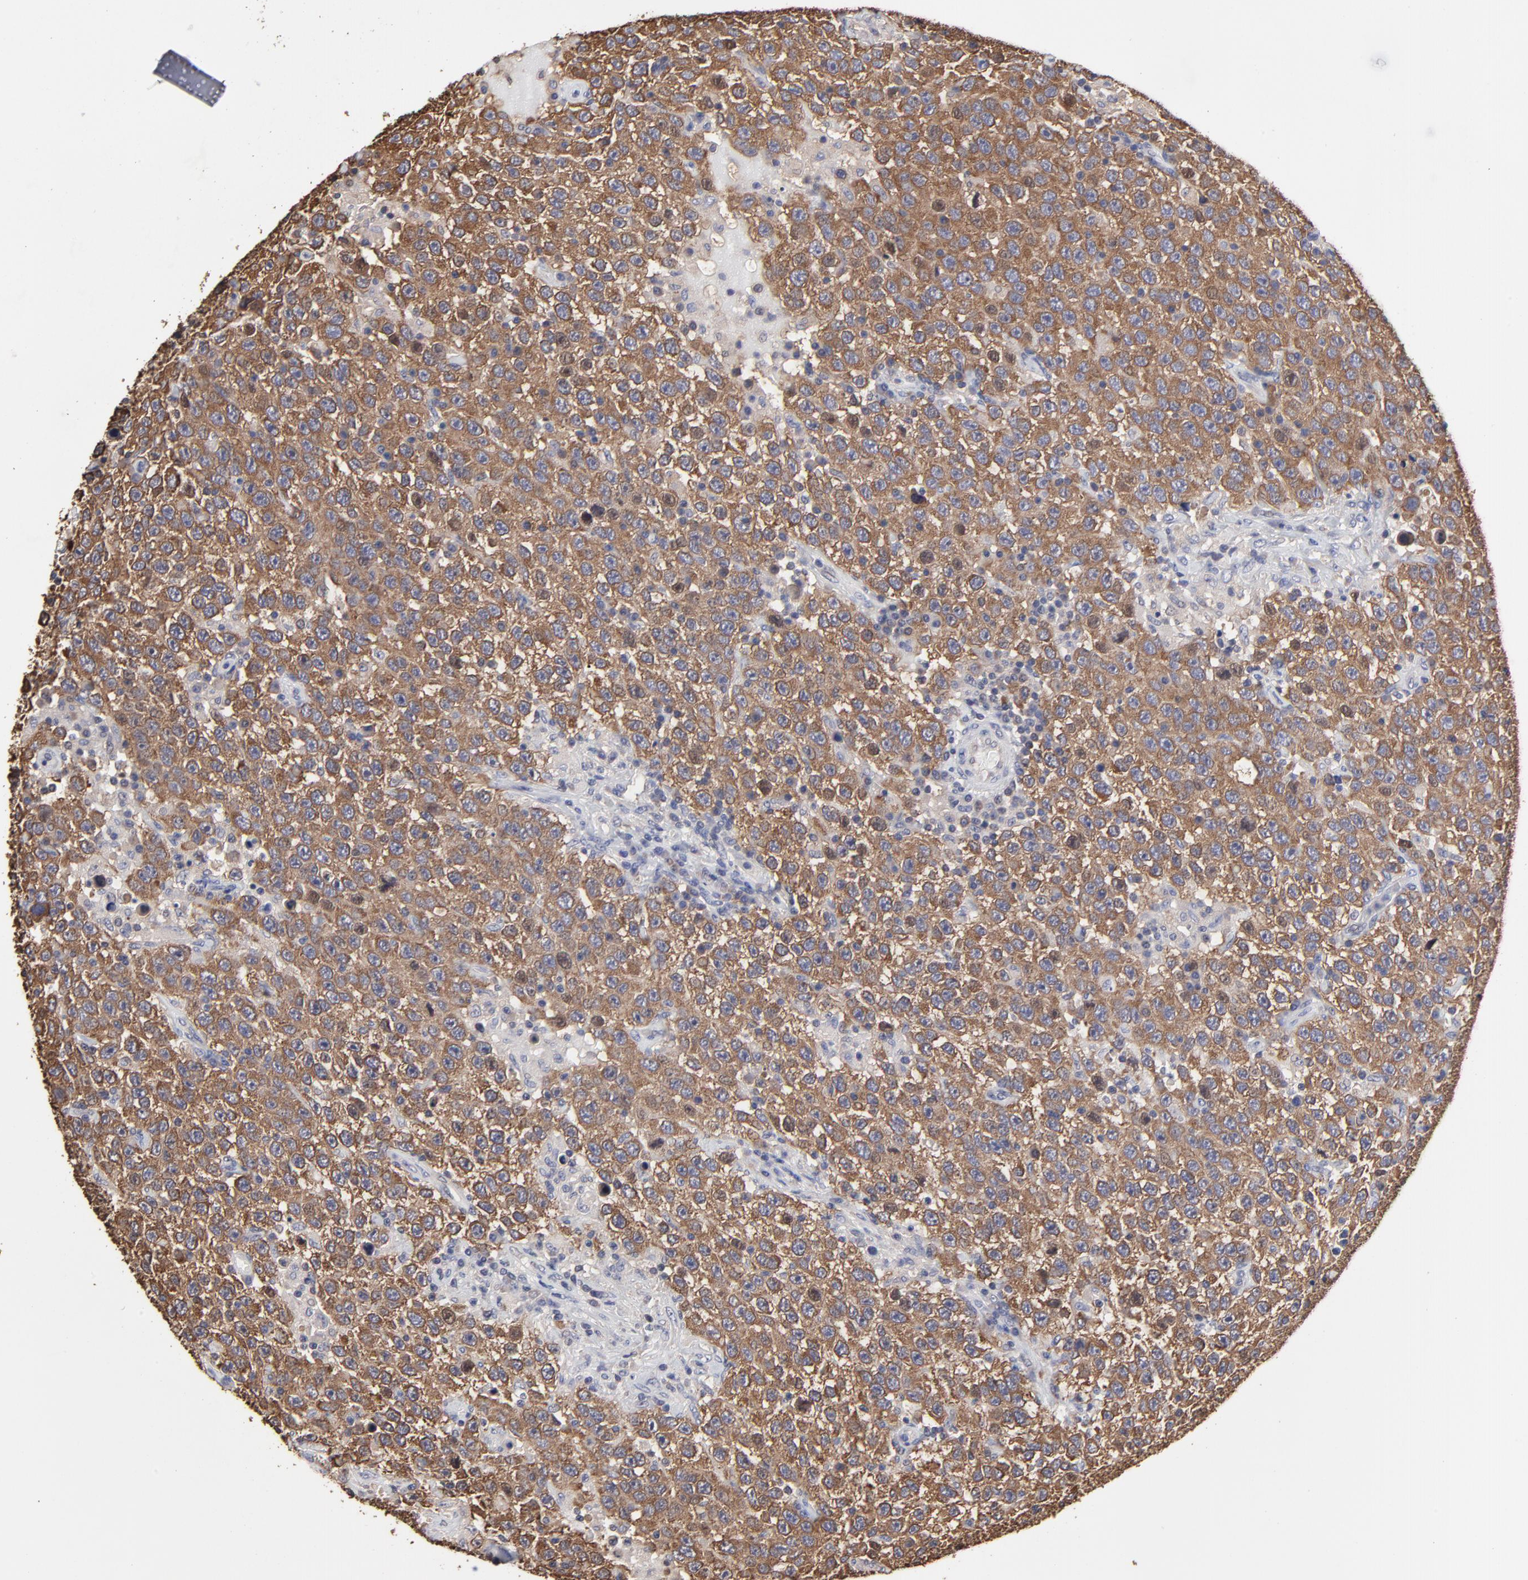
{"staining": {"intensity": "weak", "quantity": ">75%", "location": "cytoplasmic/membranous"}, "tissue": "testis cancer", "cell_type": "Tumor cells", "image_type": "cancer", "snomed": [{"axis": "morphology", "description": "Seminoma, NOS"}, {"axis": "topography", "description": "Testis"}], "caption": "Testis cancer (seminoma) tissue shows weak cytoplasmic/membranous positivity in about >75% of tumor cells, visualized by immunohistochemistry.", "gene": "CCT2", "patient": {"sex": "male", "age": 41}}